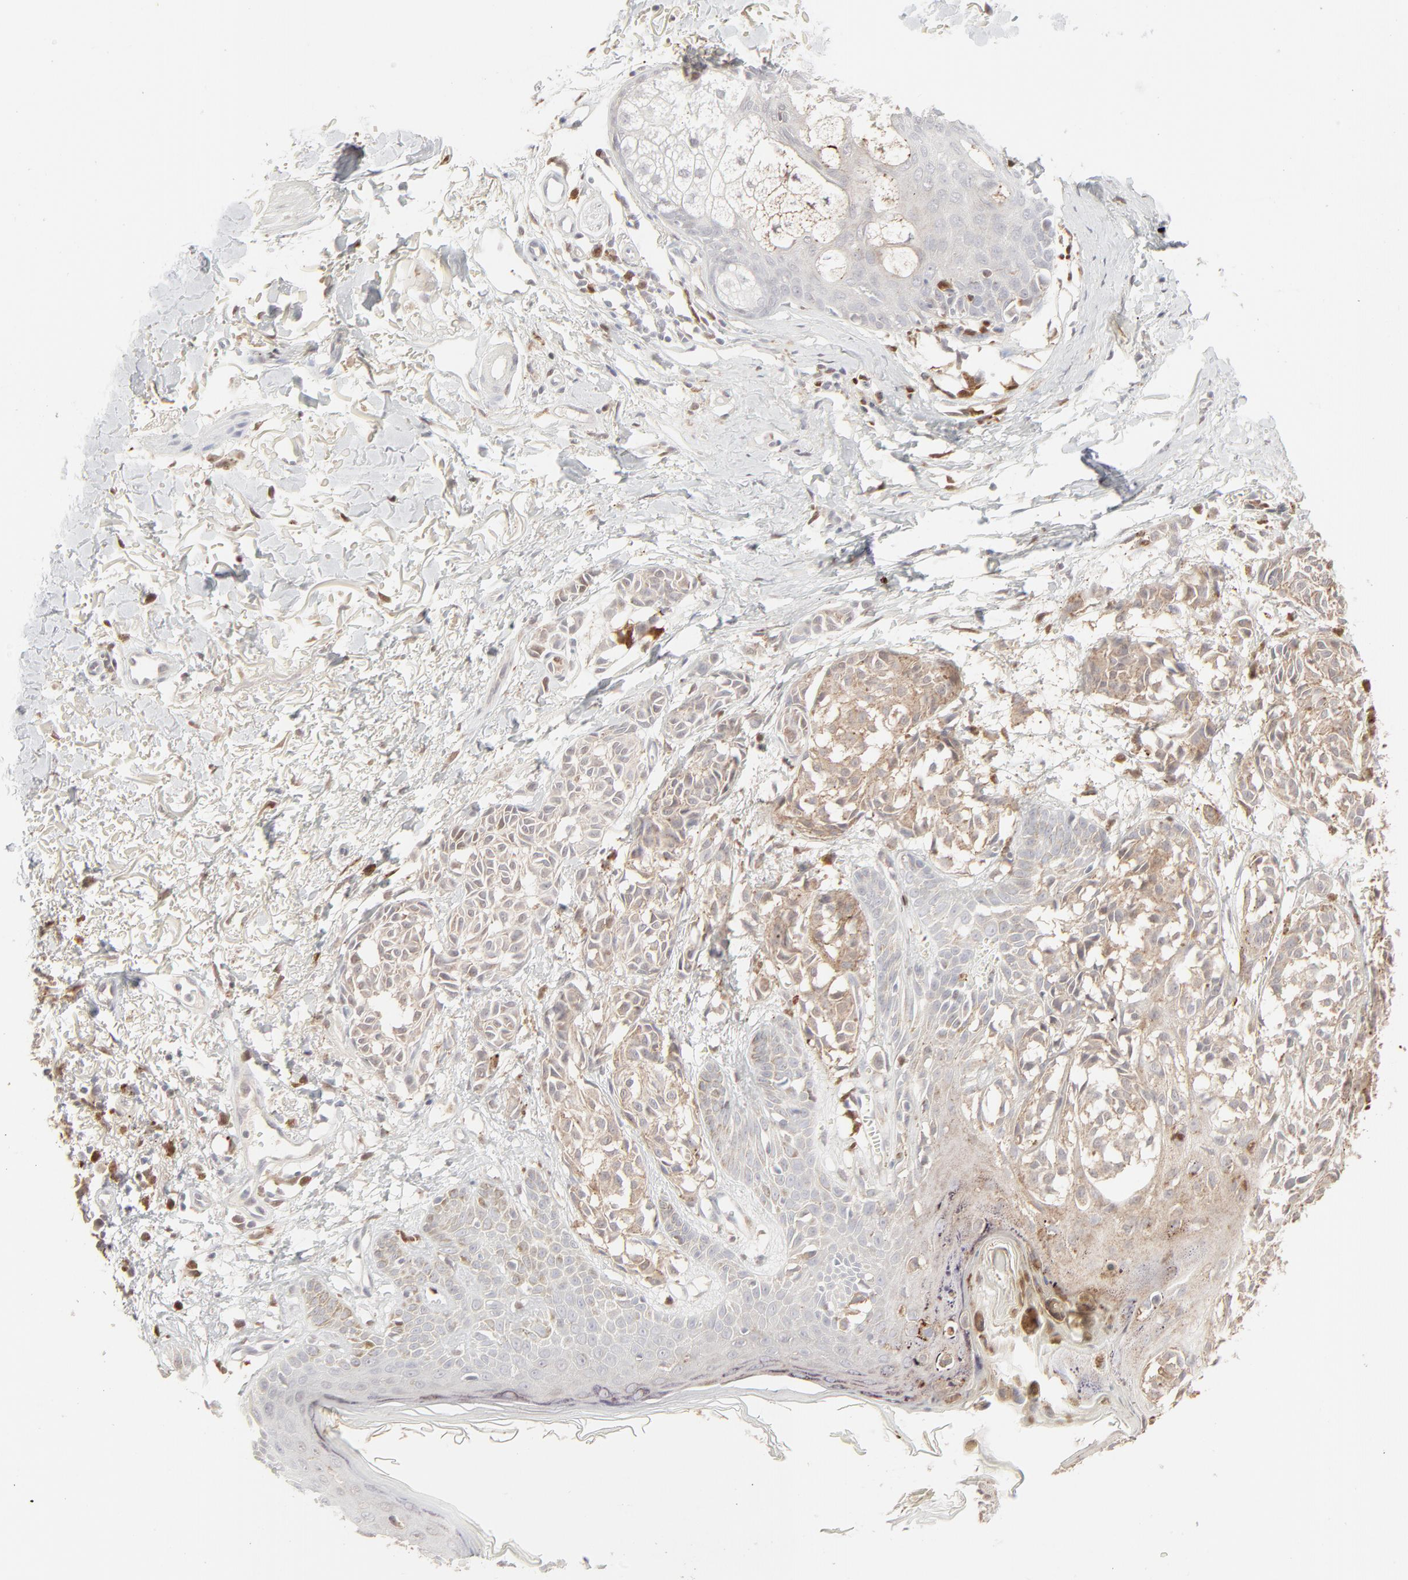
{"staining": {"intensity": "weak", "quantity": ">75%", "location": "cytoplasmic/membranous"}, "tissue": "melanoma", "cell_type": "Tumor cells", "image_type": "cancer", "snomed": [{"axis": "morphology", "description": "Malignant melanoma, NOS"}, {"axis": "topography", "description": "Skin"}], "caption": "About >75% of tumor cells in human malignant melanoma display weak cytoplasmic/membranous protein staining as visualized by brown immunohistochemical staining.", "gene": "LGALS2", "patient": {"sex": "male", "age": 76}}